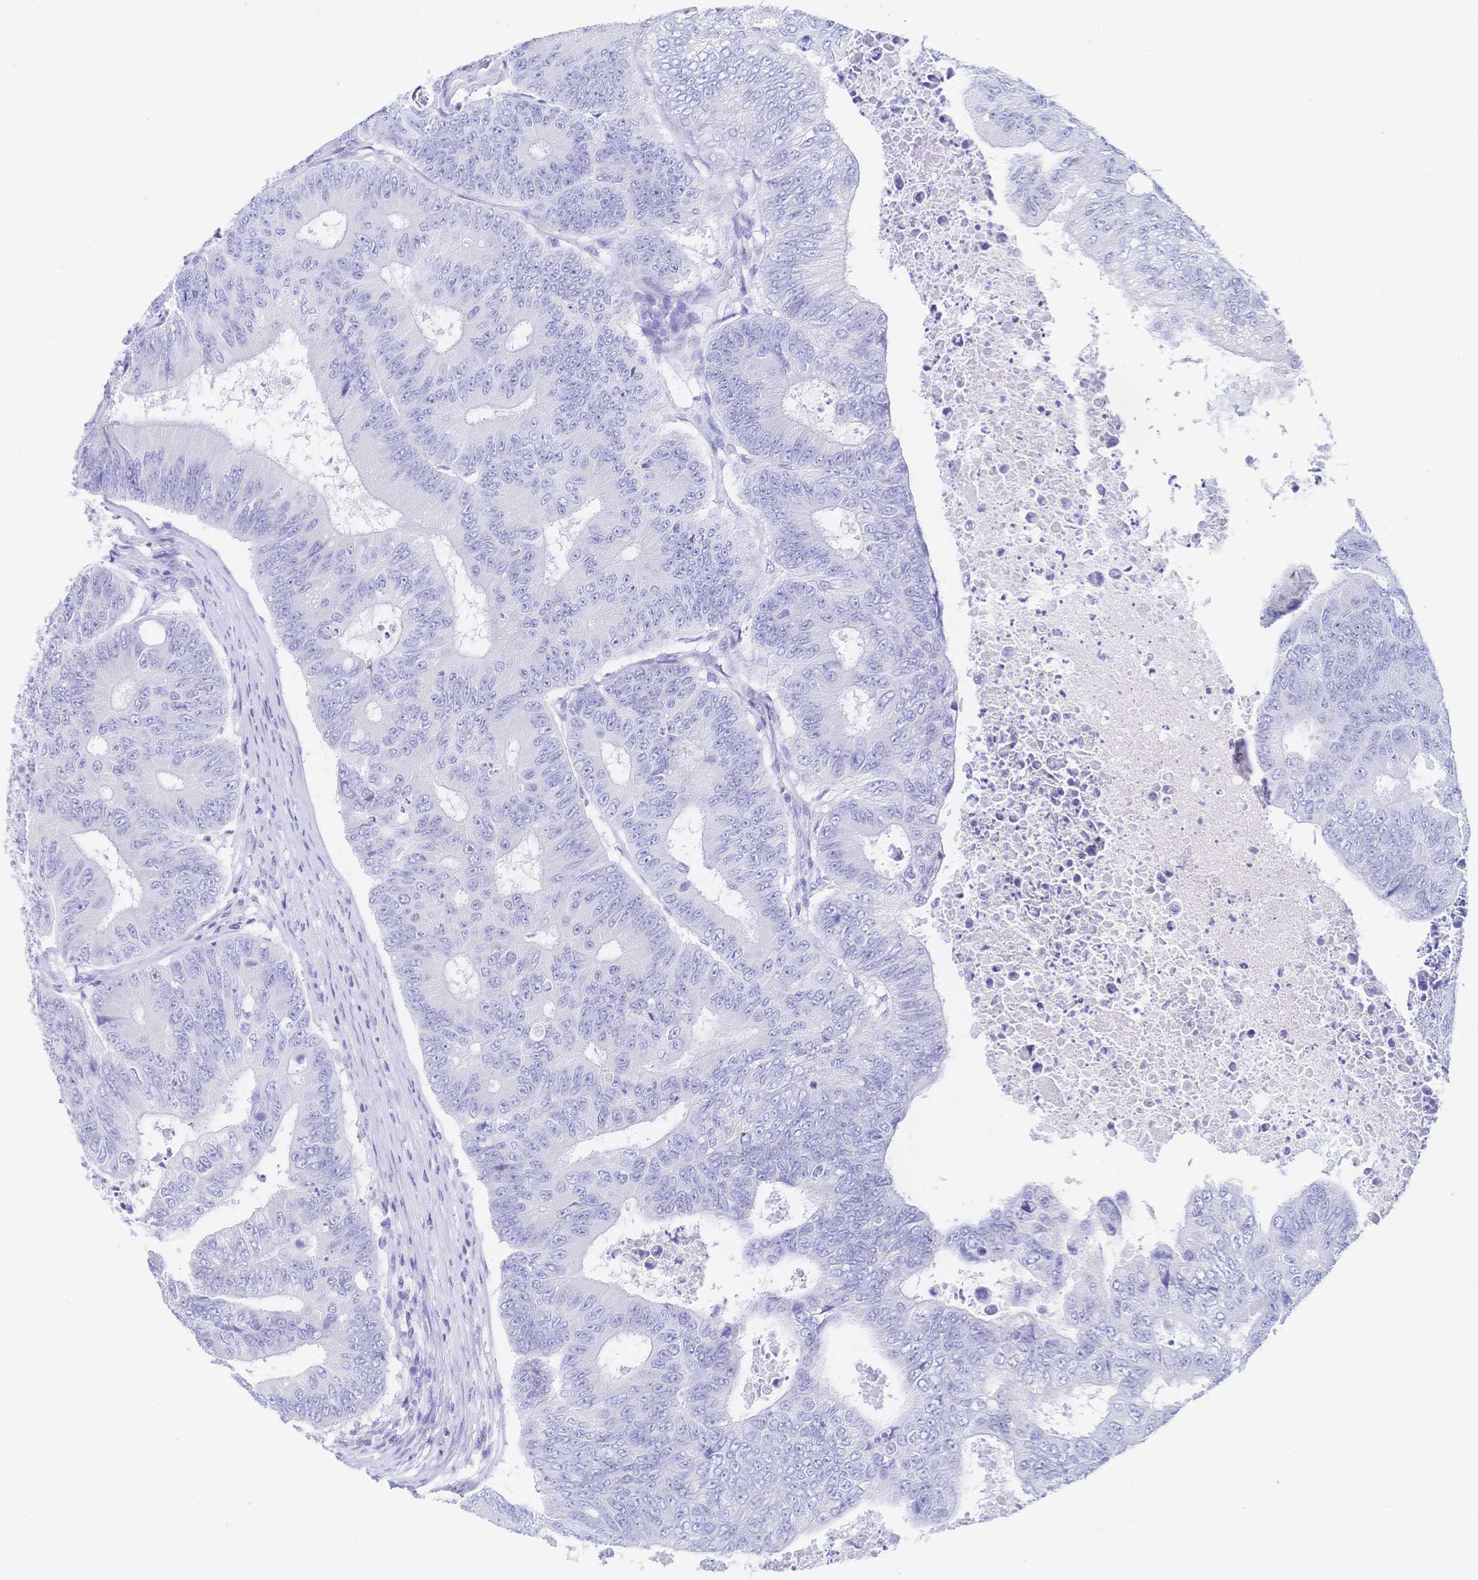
{"staining": {"intensity": "negative", "quantity": "none", "location": "none"}, "tissue": "colorectal cancer", "cell_type": "Tumor cells", "image_type": "cancer", "snomed": [{"axis": "morphology", "description": "Adenocarcinoma, NOS"}, {"axis": "topography", "description": "Colon"}], "caption": "This is a image of immunohistochemistry staining of colorectal cancer, which shows no expression in tumor cells.", "gene": "MEP1B", "patient": {"sex": "female", "age": 48}}